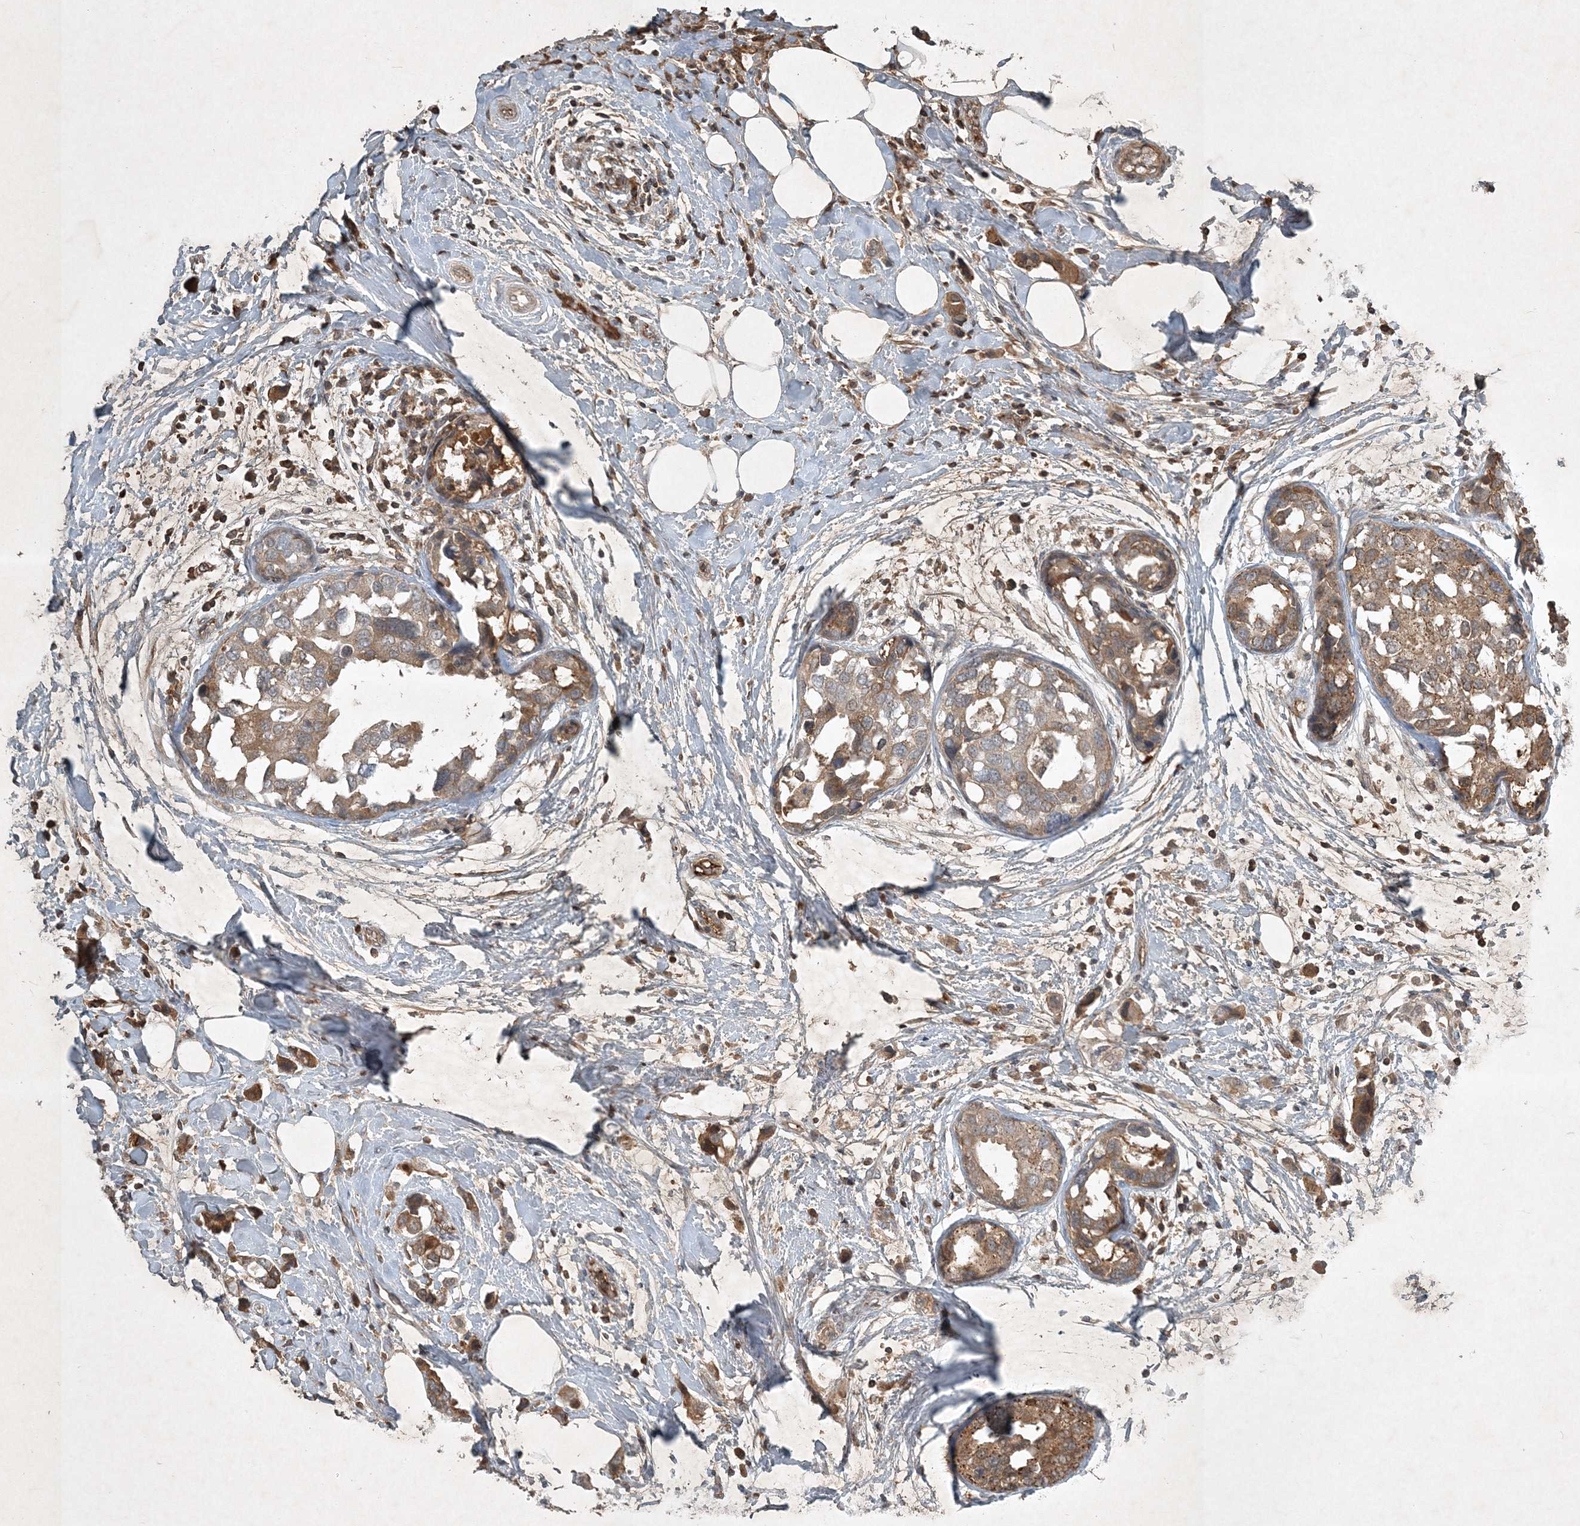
{"staining": {"intensity": "moderate", "quantity": ">75%", "location": "cytoplasmic/membranous"}, "tissue": "breast cancer", "cell_type": "Tumor cells", "image_type": "cancer", "snomed": [{"axis": "morphology", "description": "Normal tissue, NOS"}, {"axis": "morphology", "description": "Duct carcinoma"}, {"axis": "topography", "description": "Breast"}], "caption": "An immunohistochemistry (IHC) micrograph of tumor tissue is shown. Protein staining in brown labels moderate cytoplasmic/membranous positivity in breast invasive ductal carcinoma within tumor cells. The staining was performed using DAB (3,3'-diaminobenzidine) to visualize the protein expression in brown, while the nuclei were stained in blue with hematoxylin (Magnification: 20x).", "gene": "TNFAIP6", "patient": {"sex": "female", "age": 50}}